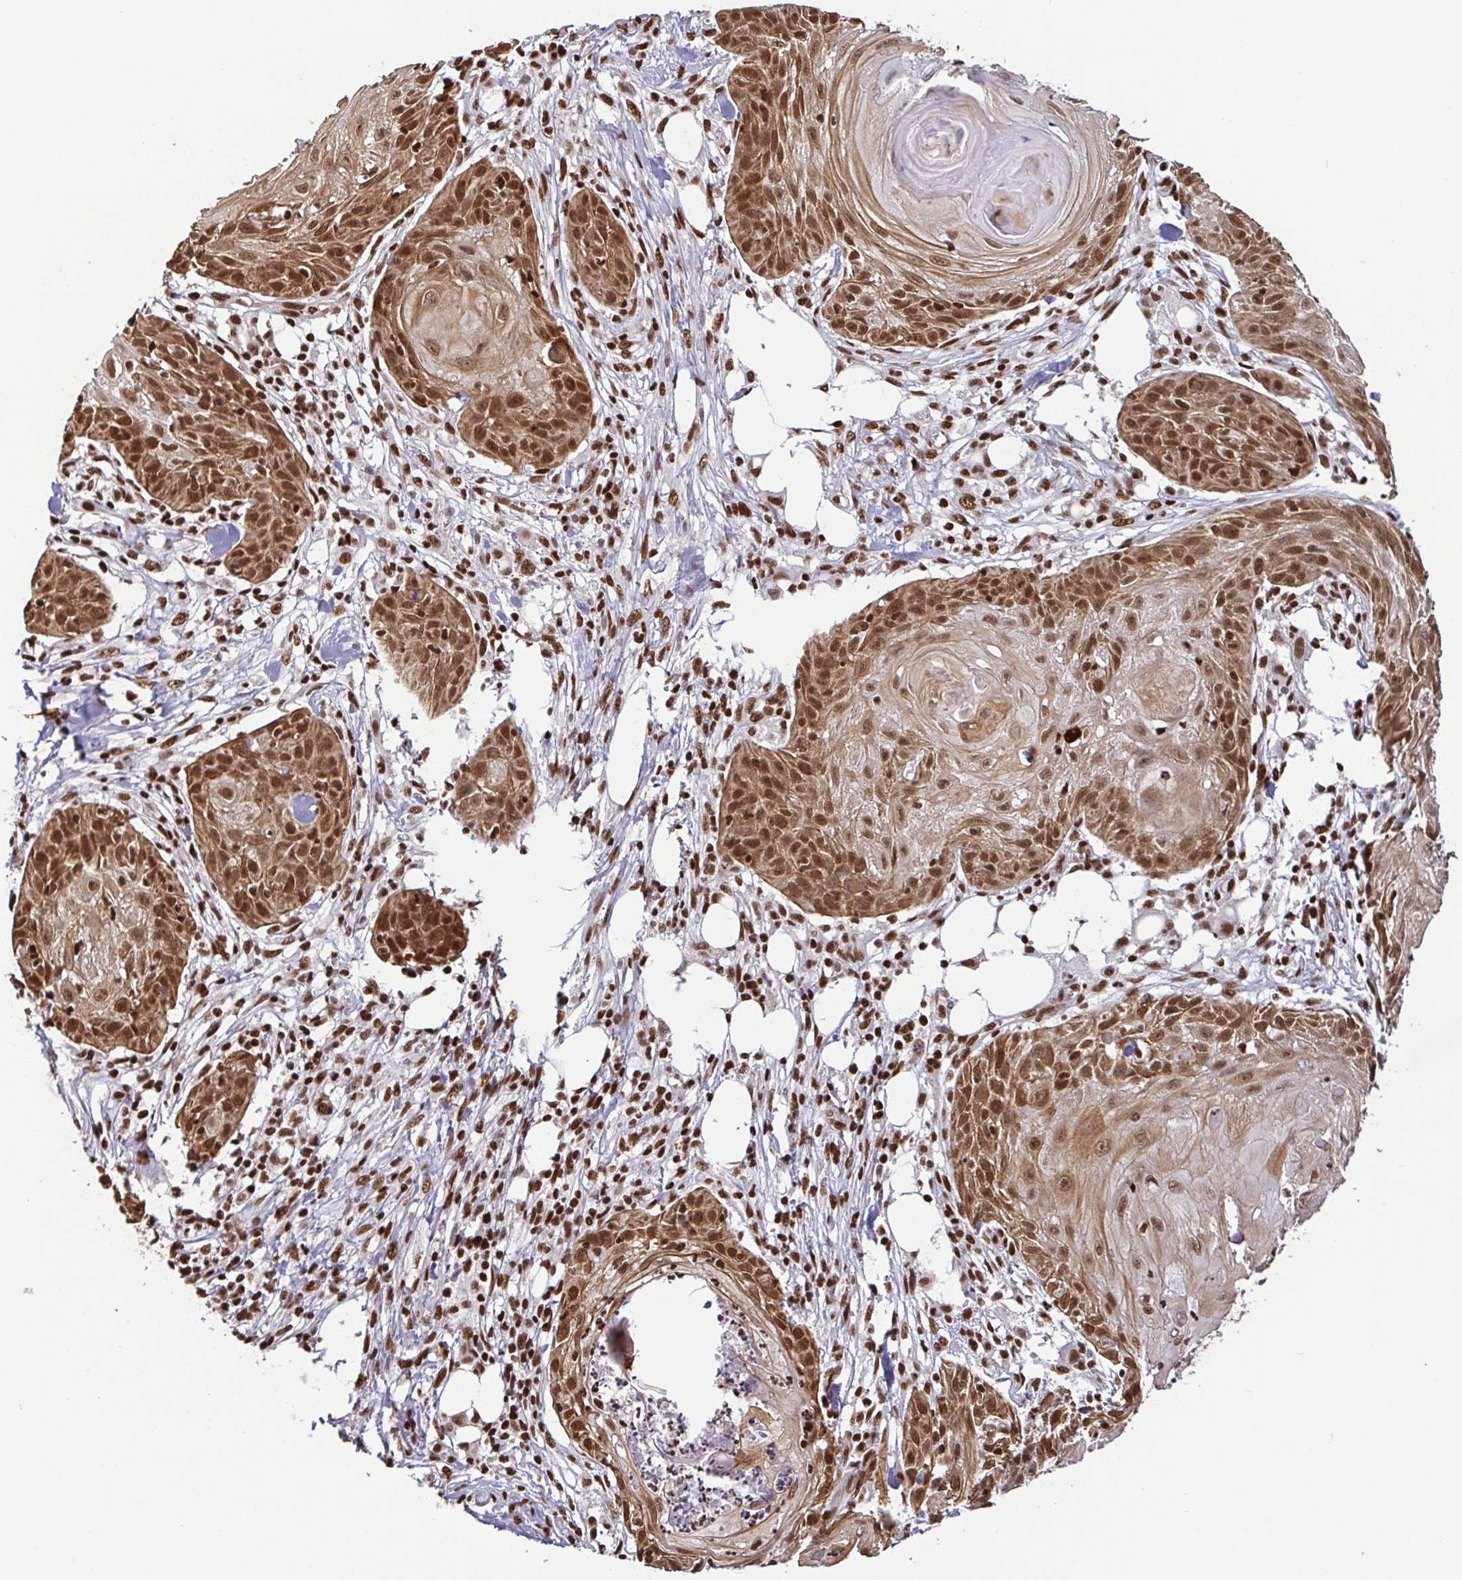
{"staining": {"intensity": "strong", "quantity": ">75%", "location": "cytoplasmic/membranous,nuclear"}, "tissue": "skin cancer", "cell_type": "Tumor cells", "image_type": "cancer", "snomed": [{"axis": "morphology", "description": "Squamous cell carcinoma, NOS"}, {"axis": "topography", "description": "Skin"}], "caption": "Tumor cells reveal high levels of strong cytoplasmic/membranous and nuclear positivity in approximately >75% of cells in skin cancer (squamous cell carcinoma).", "gene": "SP3", "patient": {"sex": "female", "age": 88}}